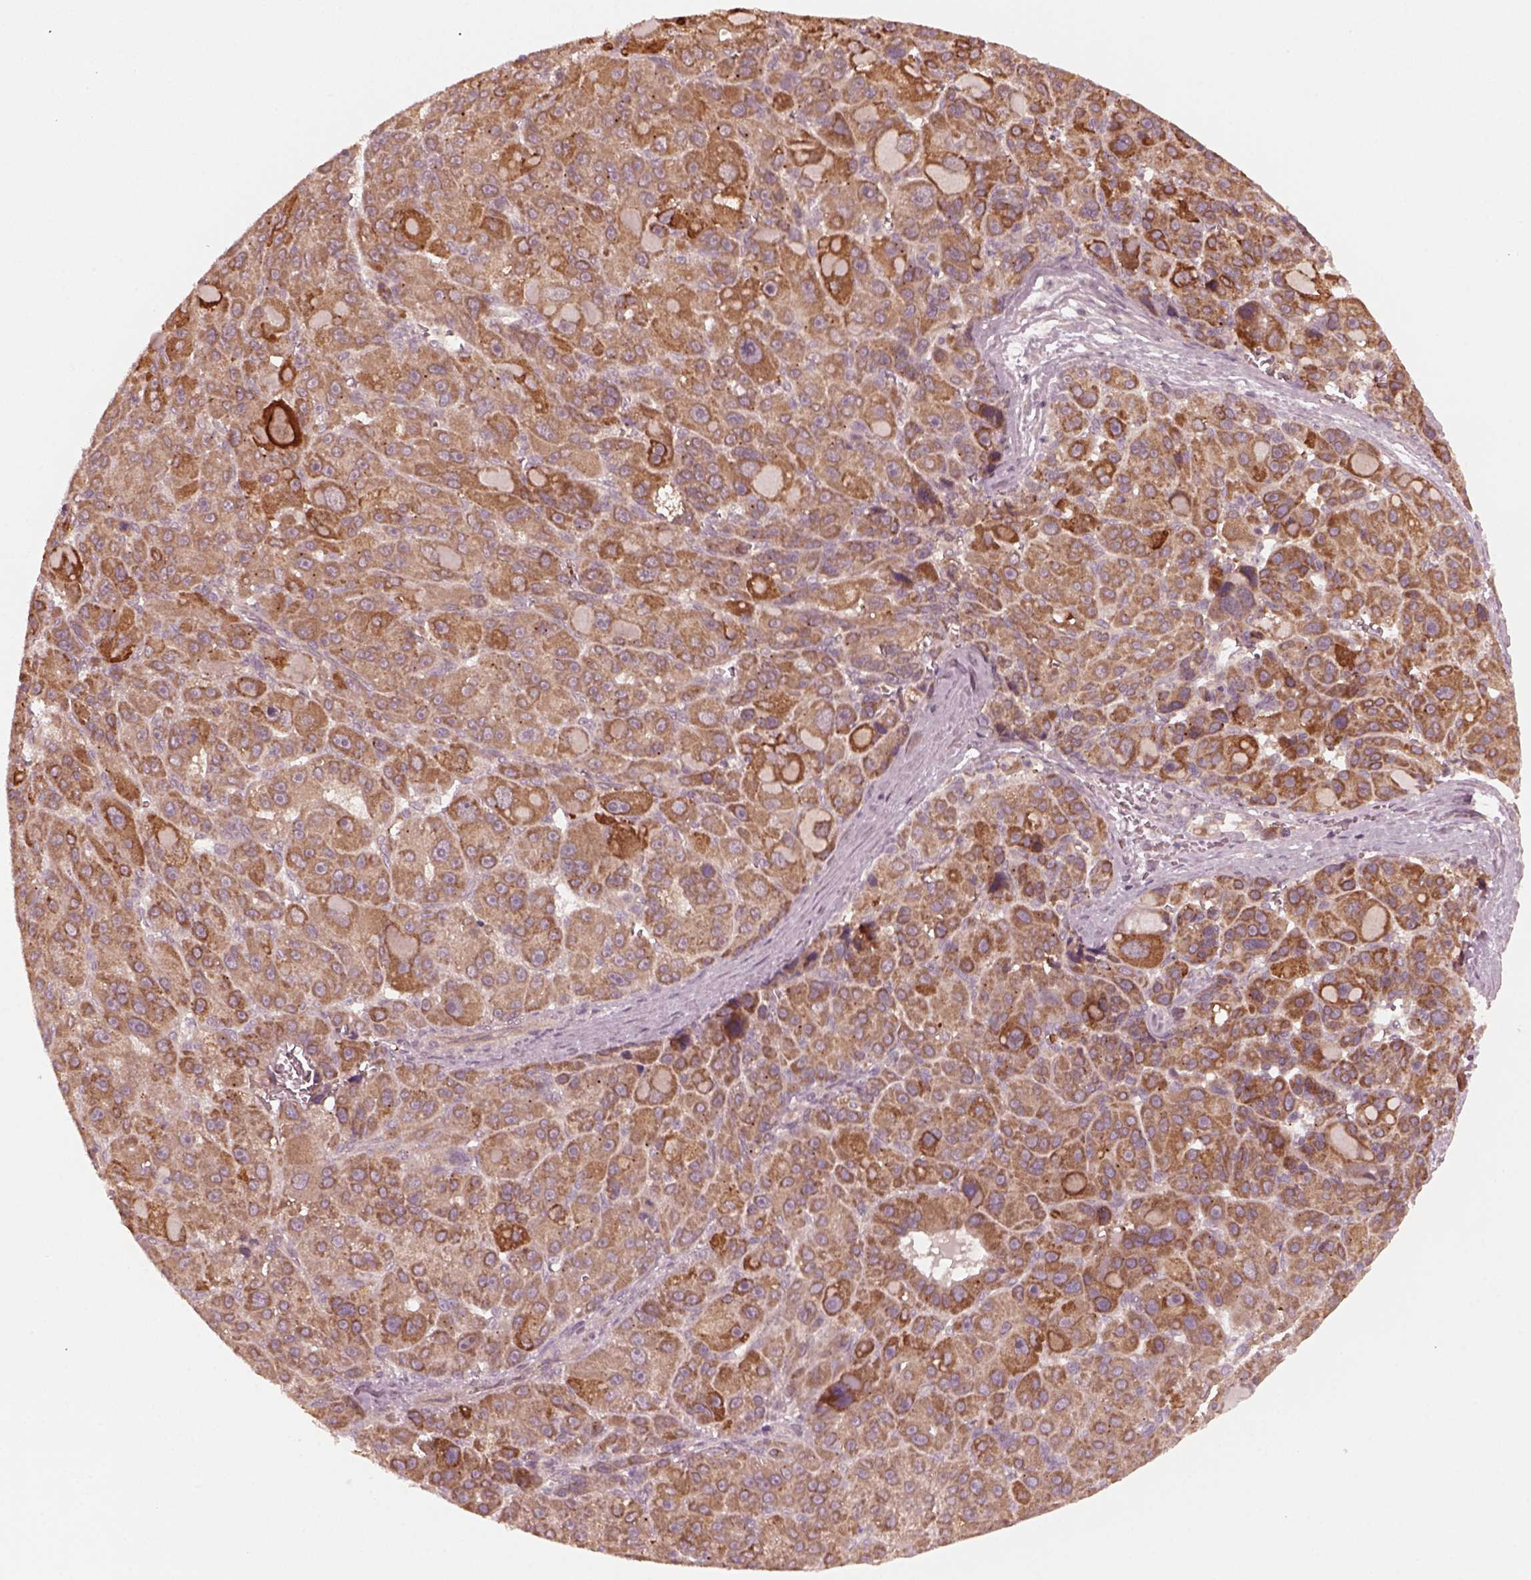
{"staining": {"intensity": "strong", "quantity": "<25%", "location": "cytoplasmic/membranous"}, "tissue": "liver cancer", "cell_type": "Tumor cells", "image_type": "cancer", "snomed": [{"axis": "morphology", "description": "Carcinoma, Hepatocellular, NOS"}, {"axis": "topography", "description": "Liver"}], "caption": "This is an image of immunohistochemistry staining of hepatocellular carcinoma (liver), which shows strong positivity in the cytoplasmic/membranous of tumor cells.", "gene": "FAF2", "patient": {"sex": "male", "age": 76}}